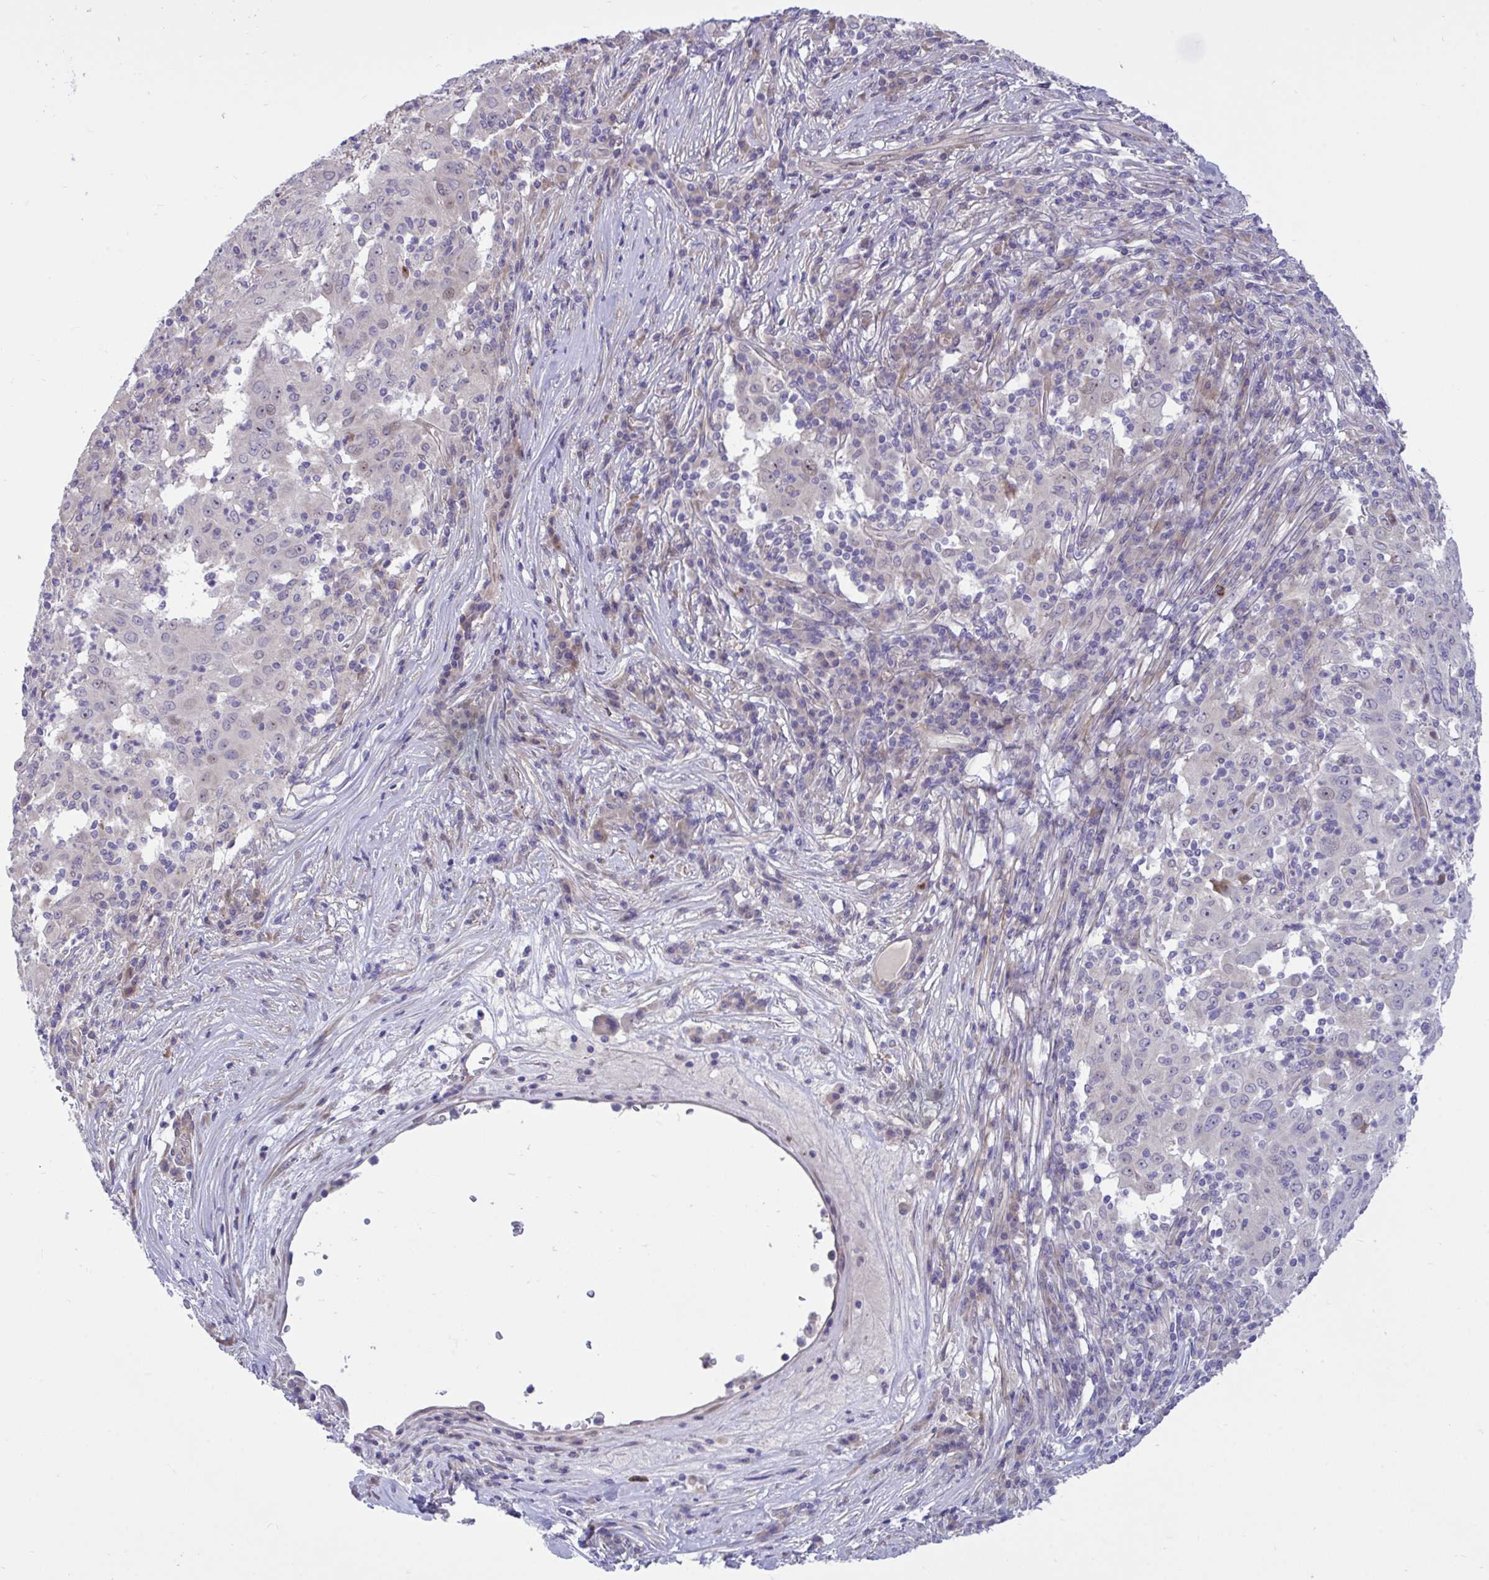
{"staining": {"intensity": "negative", "quantity": "none", "location": "none"}, "tissue": "pancreatic cancer", "cell_type": "Tumor cells", "image_type": "cancer", "snomed": [{"axis": "morphology", "description": "Adenocarcinoma, NOS"}, {"axis": "topography", "description": "Pancreas"}], "caption": "High power microscopy photomicrograph of an IHC histopathology image of adenocarcinoma (pancreatic), revealing no significant expression in tumor cells.", "gene": "HMBOX1", "patient": {"sex": "male", "age": 63}}